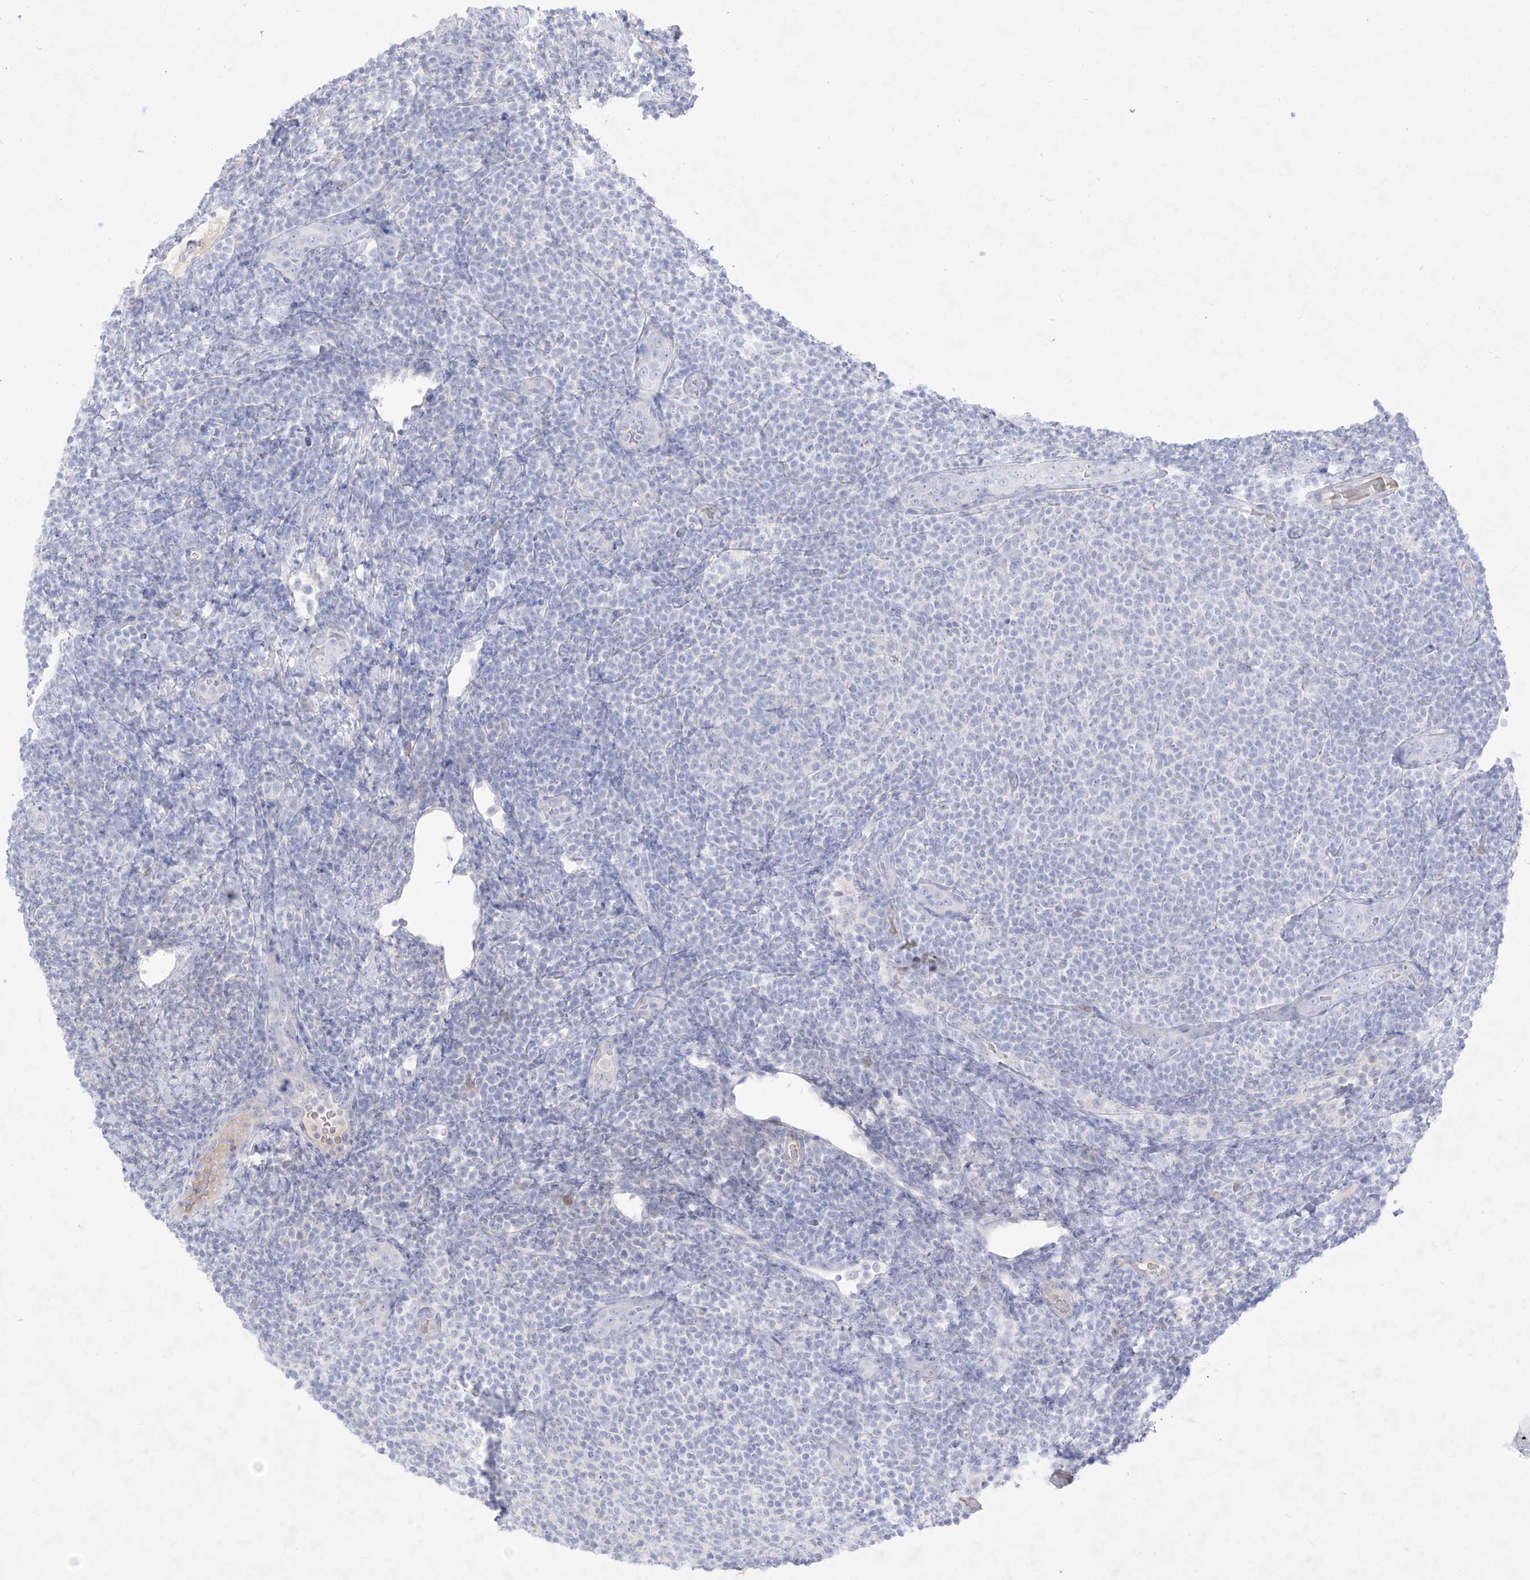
{"staining": {"intensity": "negative", "quantity": "none", "location": "none"}, "tissue": "lymphoma", "cell_type": "Tumor cells", "image_type": "cancer", "snomed": [{"axis": "morphology", "description": "Malignant lymphoma, non-Hodgkin's type, Low grade"}, {"axis": "topography", "description": "Lymph node"}], "caption": "Lymphoma was stained to show a protein in brown. There is no significant staining in tumor cells.", "gene": "TGM4", "patient": {"sex": "male", "age": 66}}